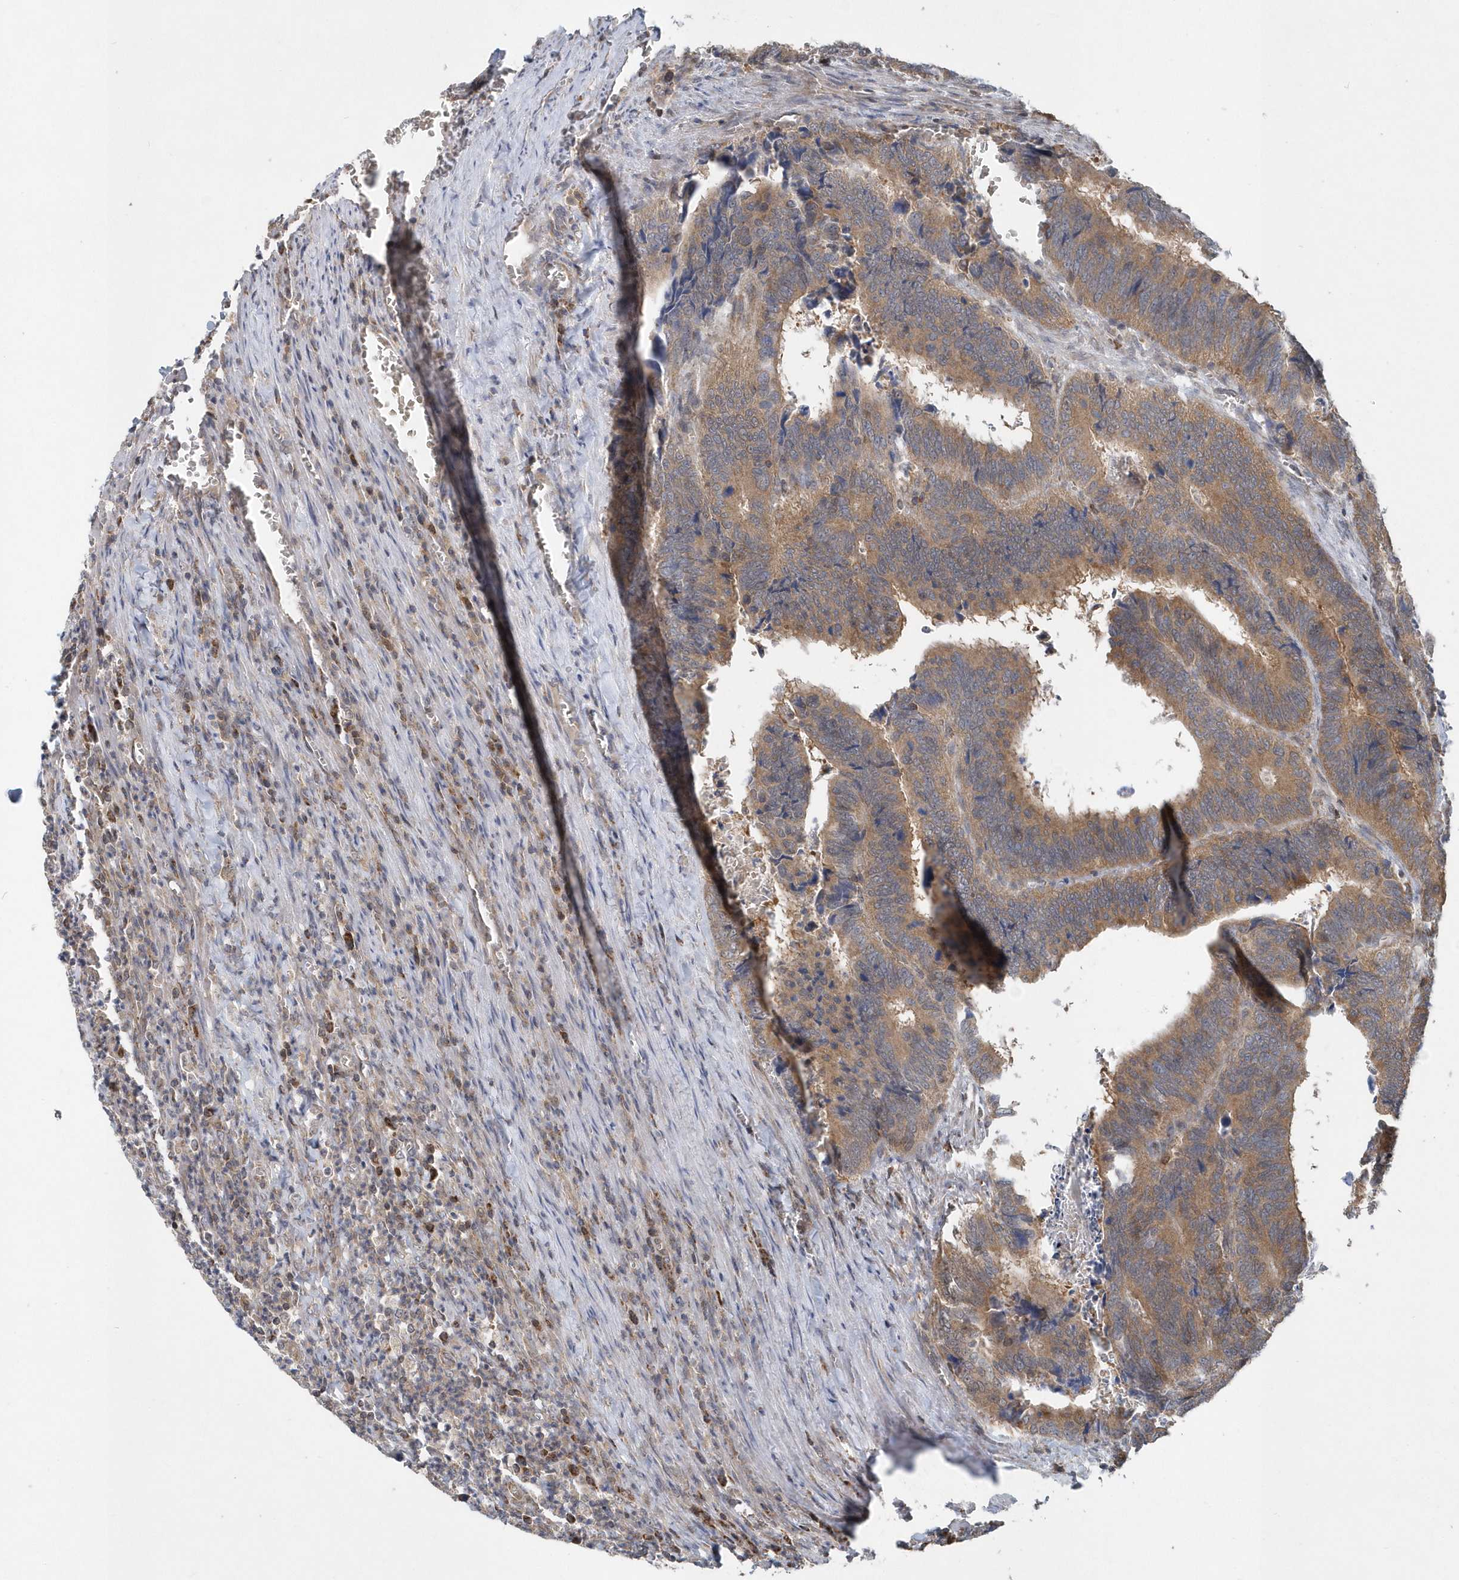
{"staining": {"intensity": "moderate", "quantity": ">75%", "location": "cytoplasmic/membranous"}, "tissue": "colorectal cancer", "cell_type": "Tumor cells", "image_type": "cancer", "snomed": [{"axis": "morphology", "description": "Adenocarcinoma, NOS"}, {"axis": "topography", "description": "Colon"}], "caption": "This is a histology image of immunohistochemistry (IHC) staining of adenocarcinoma (colorectal), which shows moderate positivity in the cytoplasmic/membranous of tumor cells.", "gene": "PPP1R7", "patient": {"sex": "male", "age": 72}}